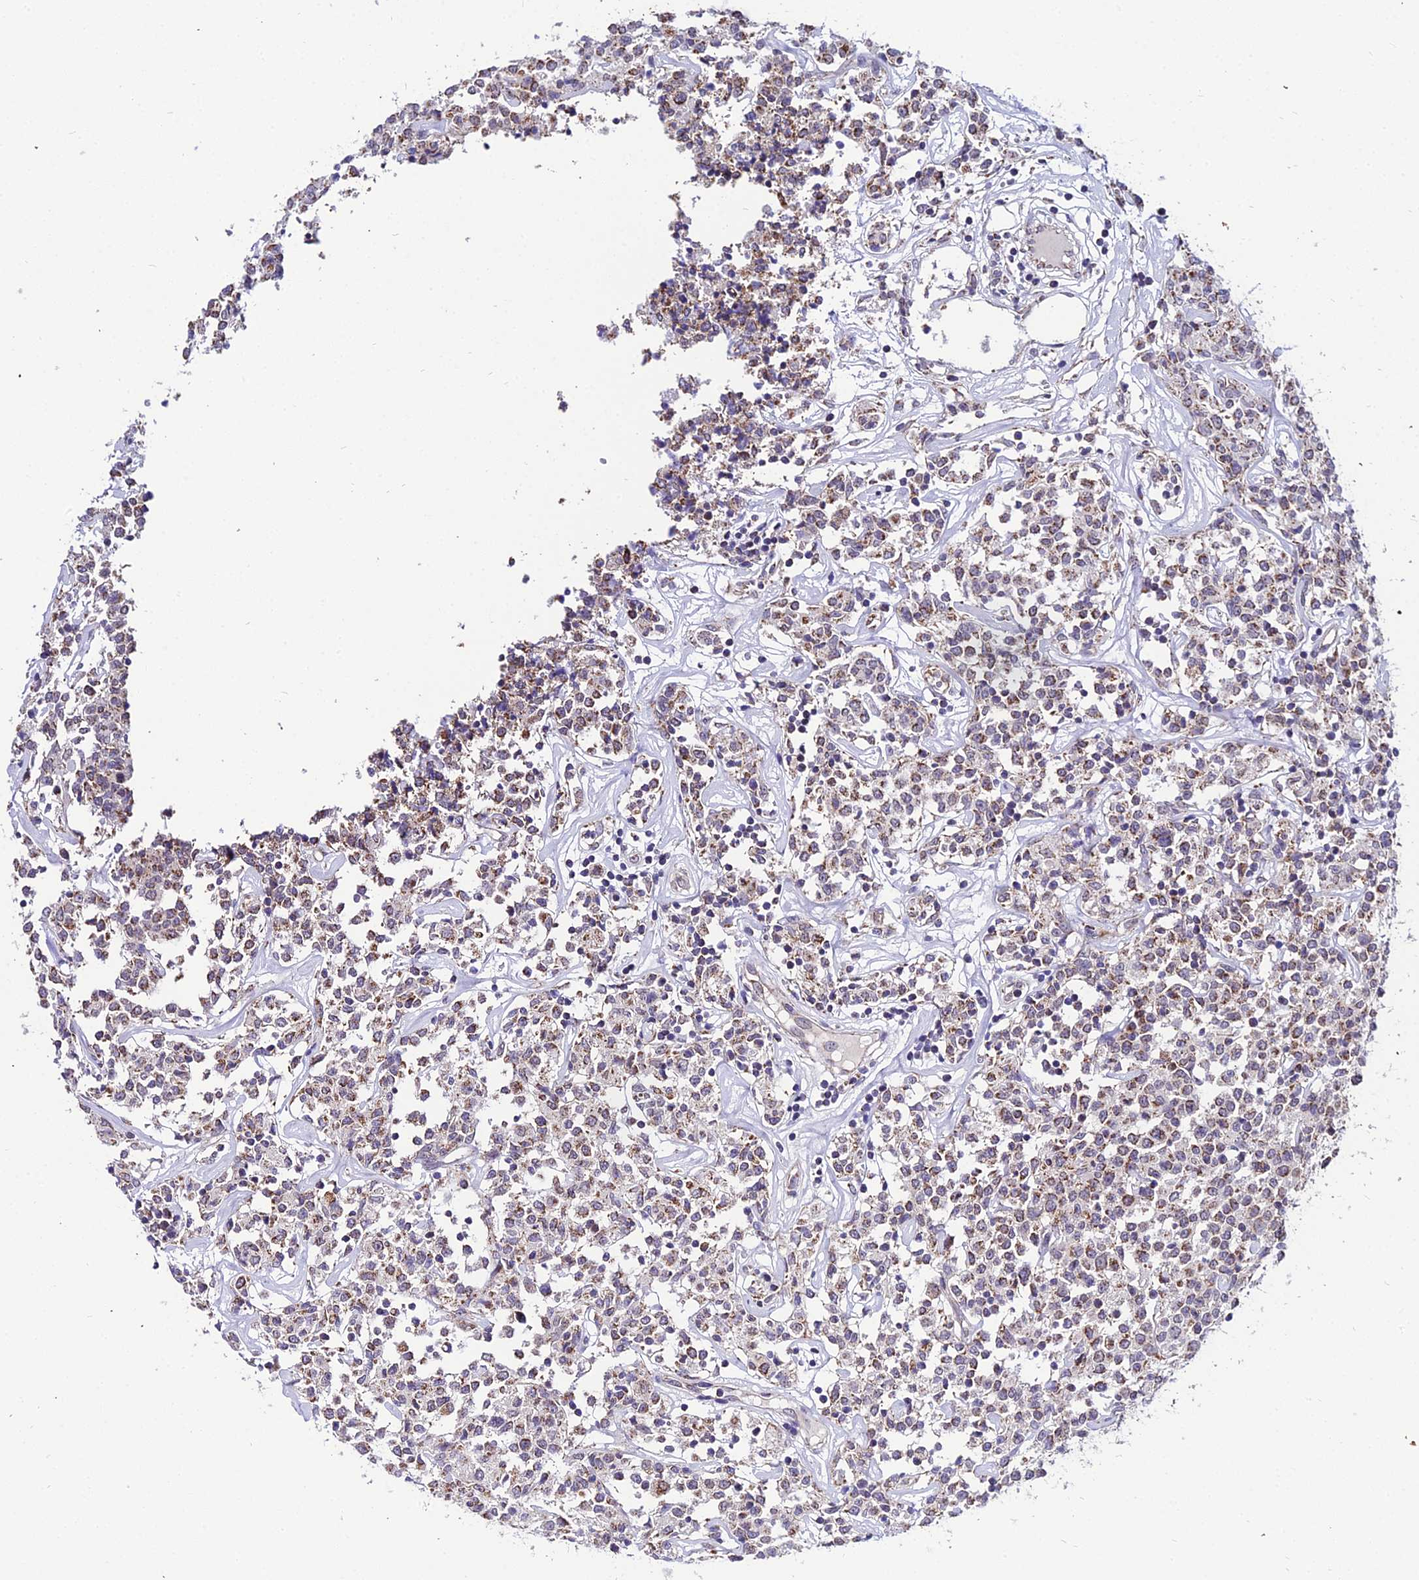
{"staining": {"intensity": "moderate", "quantity": "25%-75%", "location": "cytoplasmic/membranous"}, "tissue": "lymphoma", "cell_type": "Tumor cells", "image_type": "cancer", "snomed": [{"axis": "morphology", "description": "Malignant lymphoma, non-Hodgkin's type, Low grade"}, {"axis": "topography", "description": "Small intestine"}], "caption": "Immunohistochemical staining of lymphoma demonstrates moderate cytoplasmic/membranous protein expression in approximately 25%-75% of tumor cells.", "gene": "PSMD2", "patient": {"sex": "female", "age": 59}}